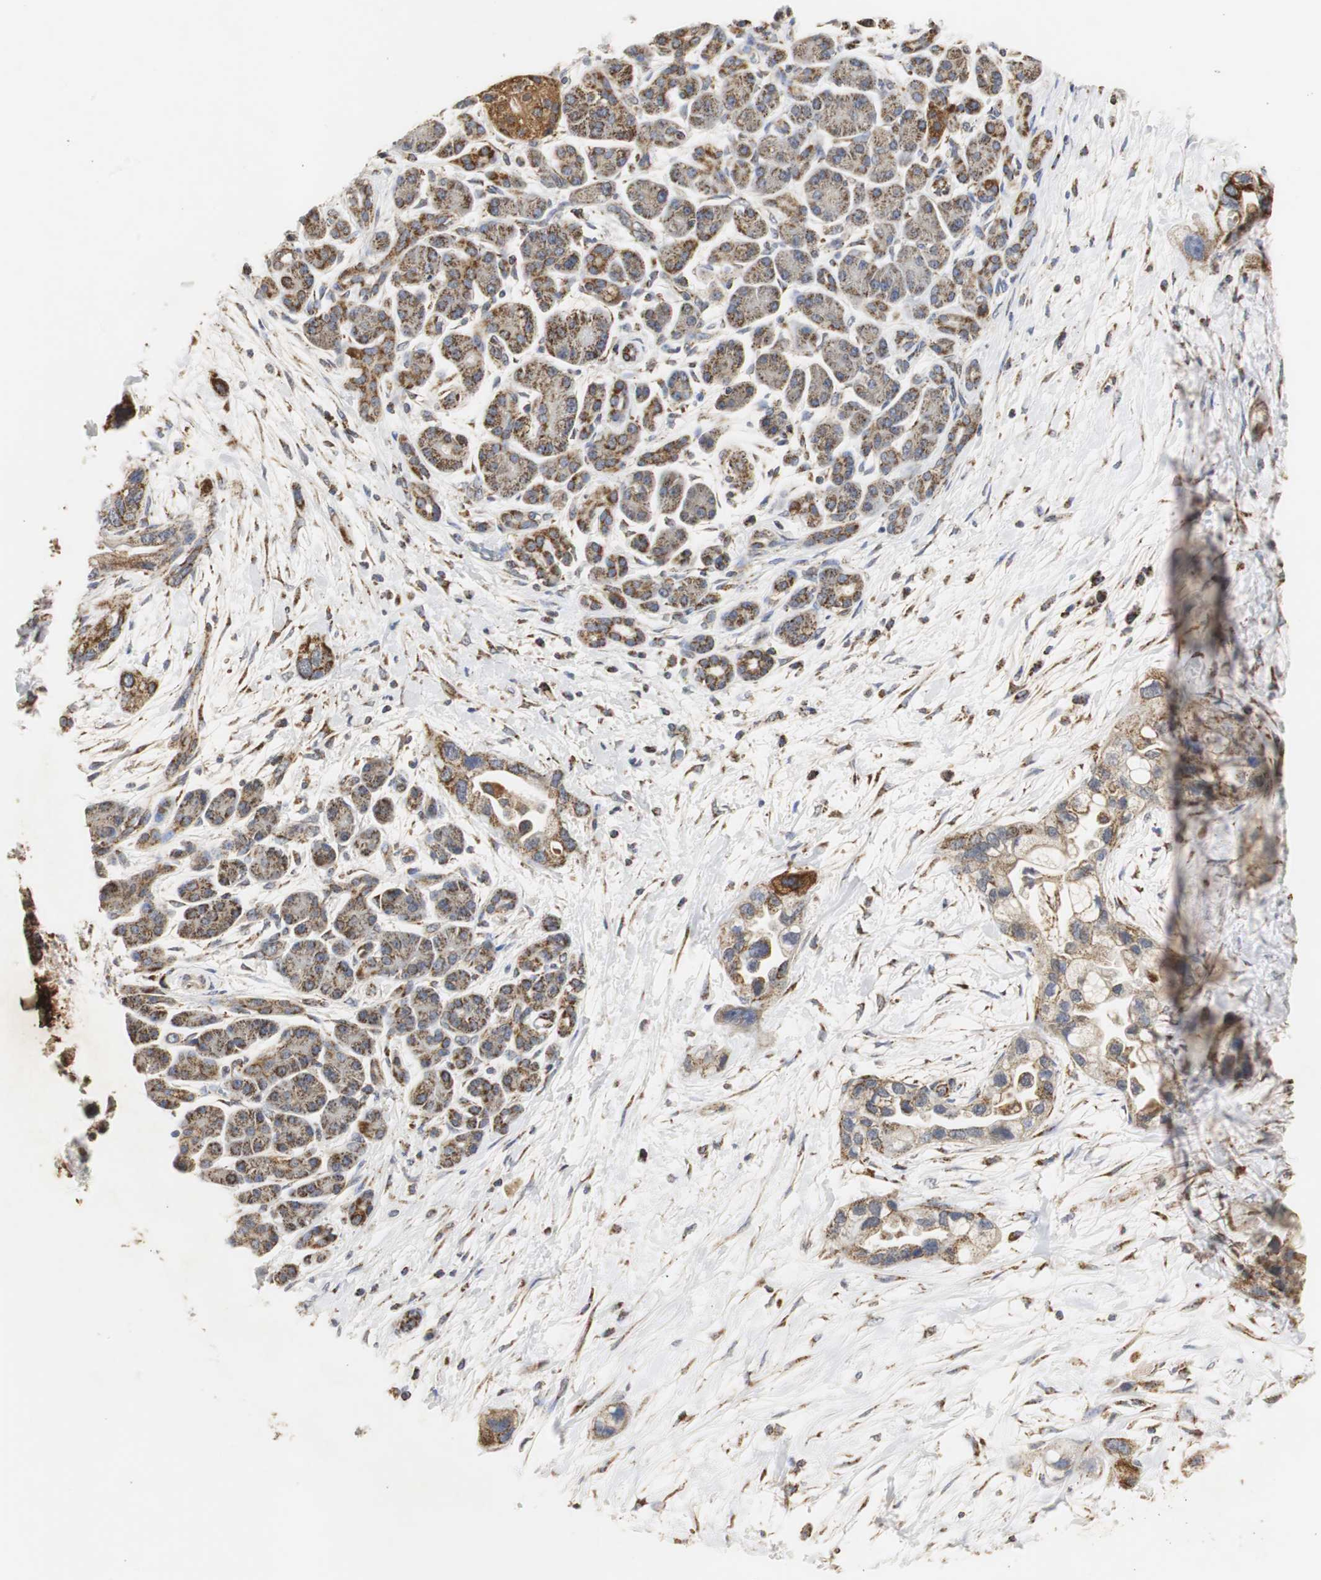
{"staining": {"intensity": "moderate", "quantity": ">75%", "location": "cytoplasmic/membranous"}, "tissue": "pancreatic cancer", "cell_type": "Tumor cells", "image_type": "cancer", "snomed": [{"axis": "morphology", "description": "Adenocarcinoma, NOS"}, {"axis": "topography", "description": "Pancreas"}], "caption": "Adenocarcinoma (pancreatic) was stained to show a protein in brown. There is medium levels of moderate cytoplasmic/membranous staining in approximately >75% of tumor cells.", "gene": "HSD17B10", "patient": {"sex": "female", "age": 77}}